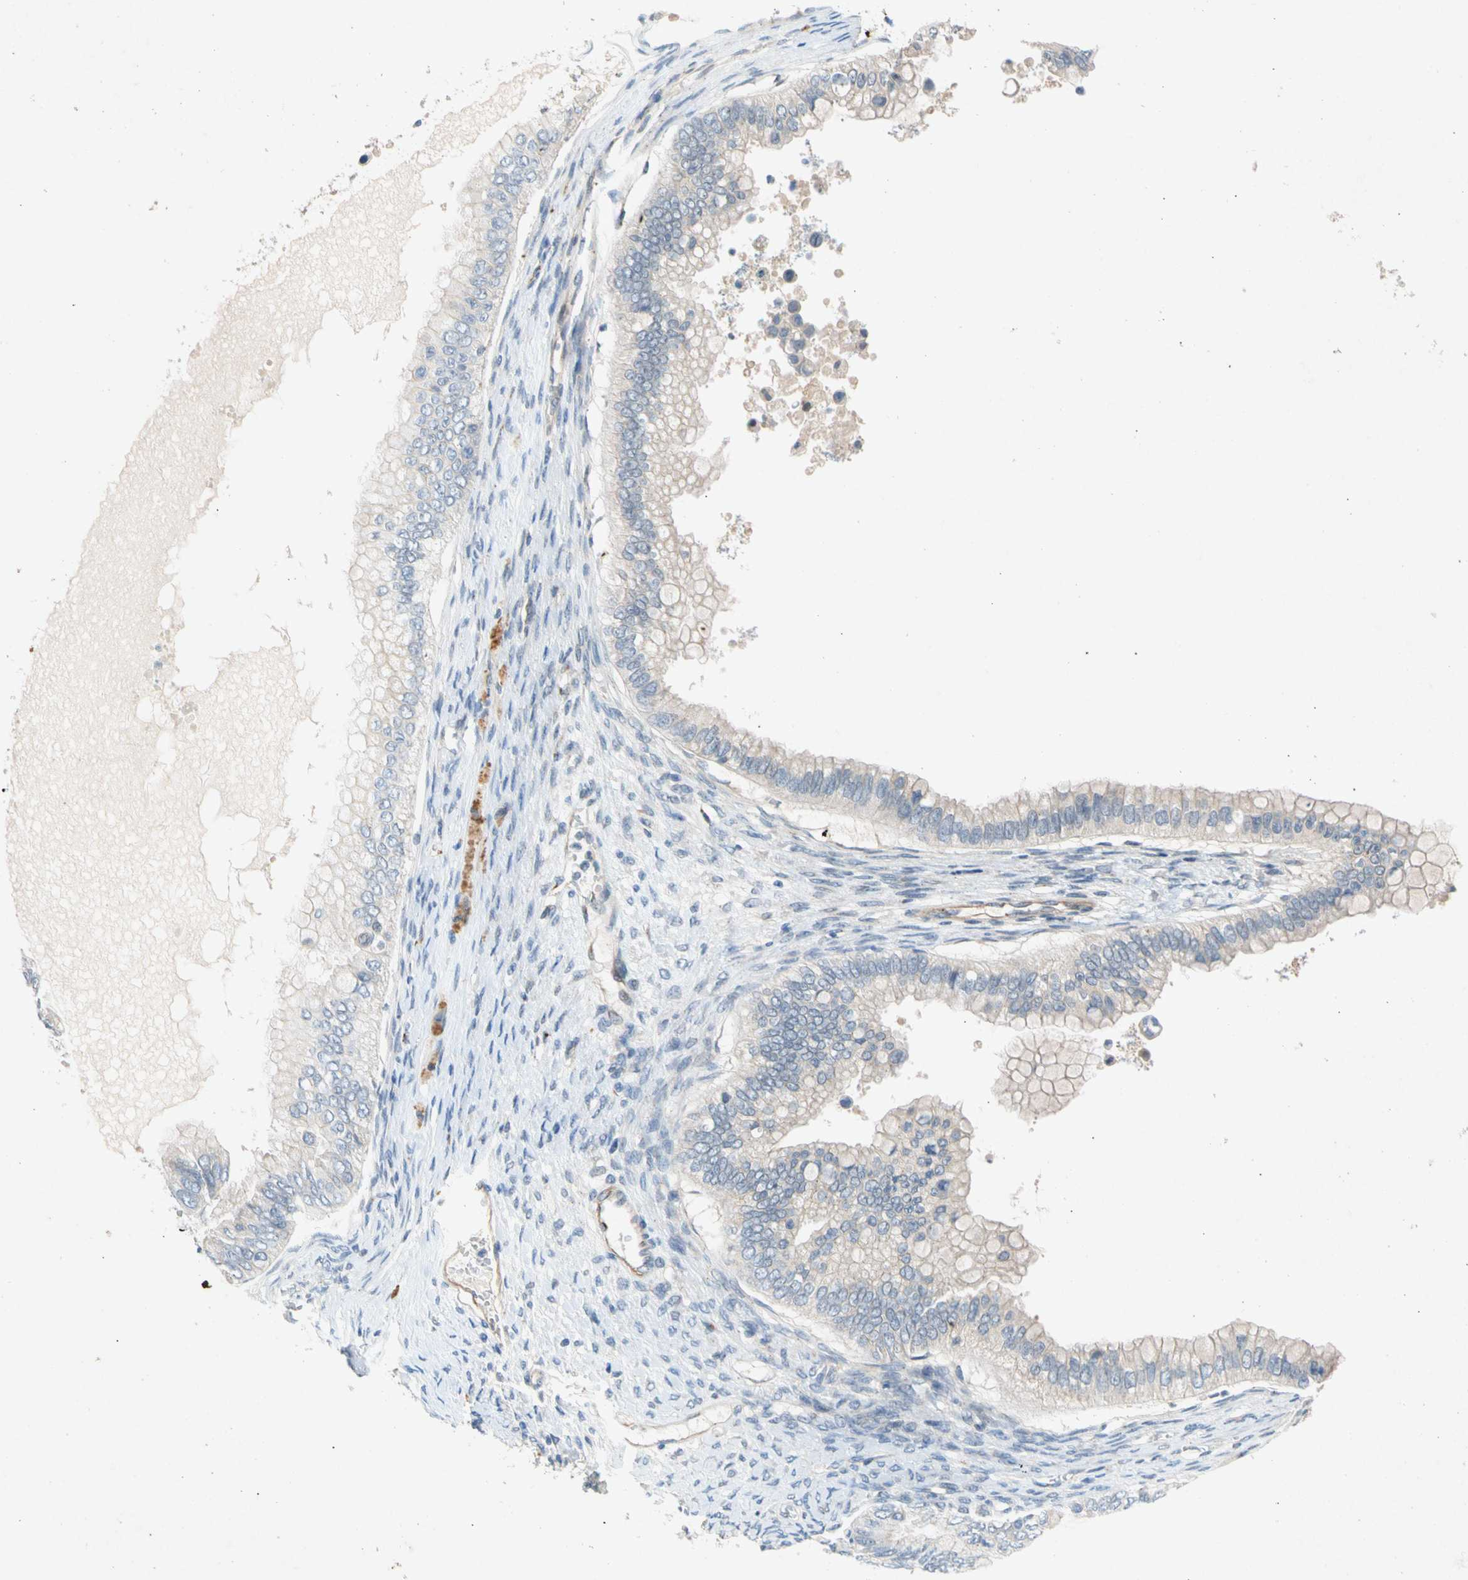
{"staining": {"intensity": "negative", "quantity": "none", "location": "none"}, "tissue": "ovarian cancer", "cell_type": "Tumor cells", "image_type": "cancer", "snomed": [{"axis": "morphology", "description": "Cystadenocarcinoma, mucinous, NOS"}, {"axis": "topography", "description": "Ovary"}], "caption": "The immunohistochemistry (IHC) image has no significant expression in tumor cells of ovarian cancer tissue.", "gene": "GASK1B", "patient": {"sex": "female", "age": 80}}